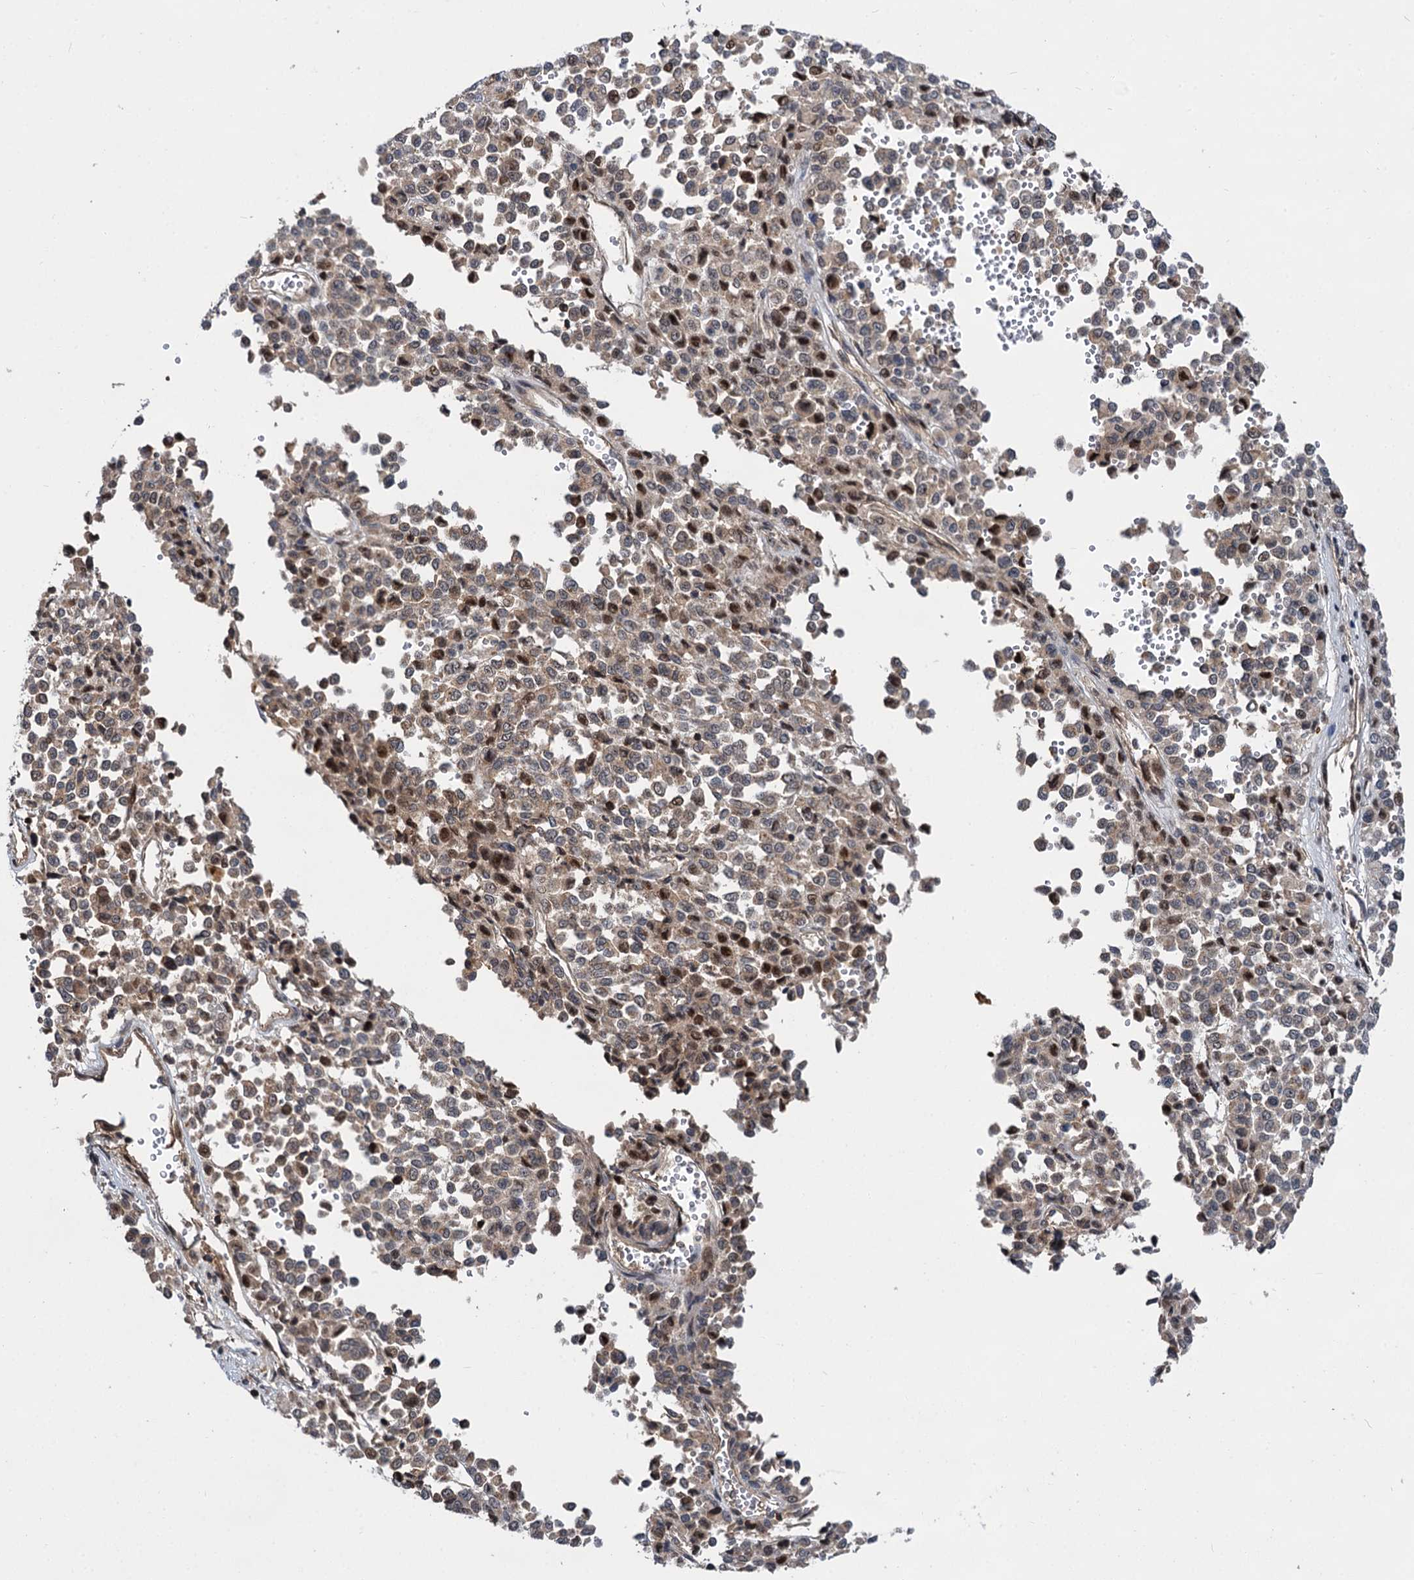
{"staining": {"intensity": "weak", "quantity": ">75%", "location": "cytoplasmic/membranous,nuclear"}, "tissue": "melanoma", "cell_type": "Tumor cells", "image_type": "cancer", "snomed": [{"axis": "morphology", "description": "Malignant melanoma, Metastatic site"}, {"axis": "topography", "description": "Pancreas"}], "caption": "Tumor cells exhibit low levels of weak cytoplasmic/membranous and nuclear staining in about >75% of cells in malignant melanoma (metastatic site).", "gene": "ABLIM1", "patient": {"sex": "female", "age": 30}}